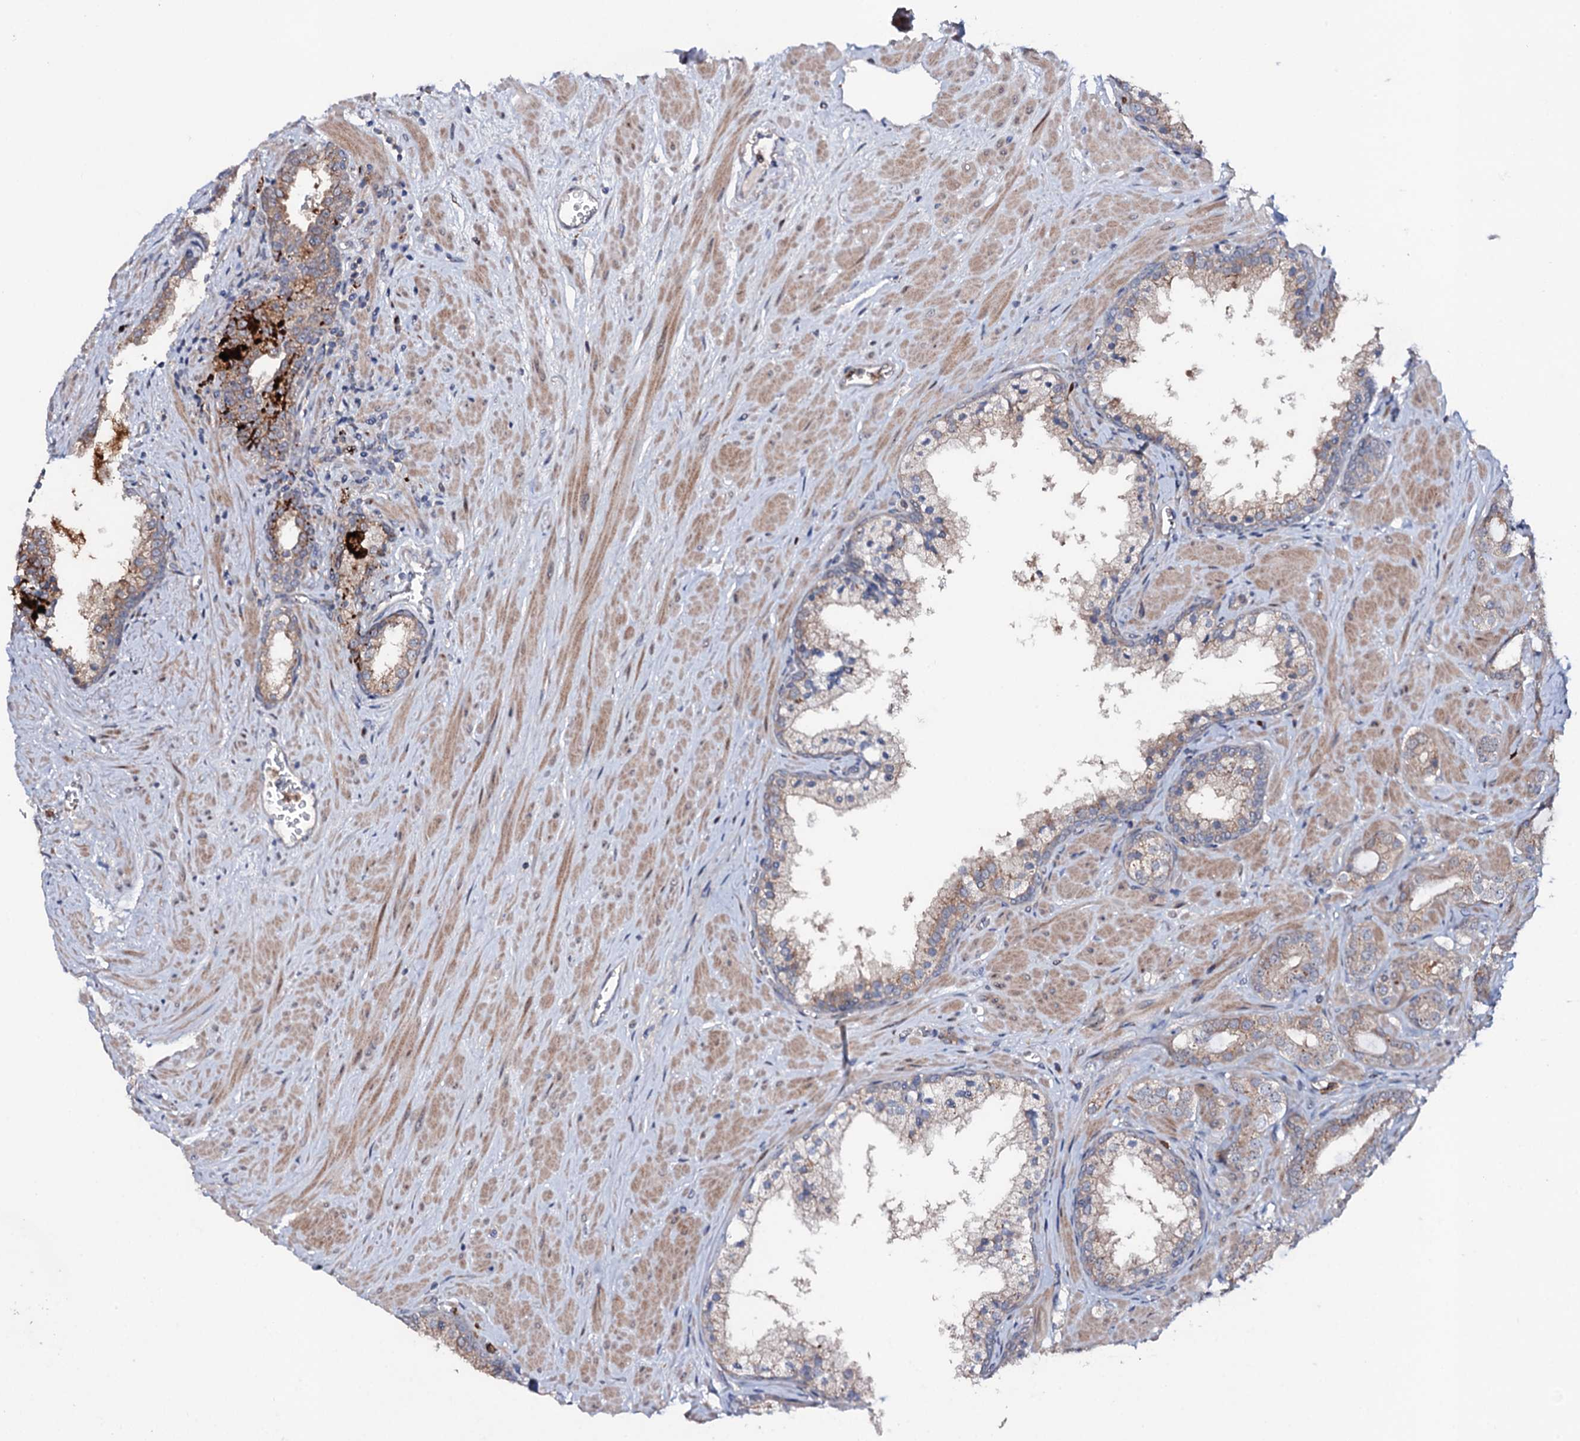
{"staining": {"intensity": "moderate", "quantity": ">75%", "location": "cytoplasmic/membranous"}, "tissue": "prostate cancer", "cell_type": "Tumor cells", "image_type": "cancer", "snomed": [{"axis": "morphology", "description": "Adenocarcinoma, High grade"}, {"axis": "topography", "description": "Prostate"}], "caption": "Human high-grade adenocarcinoma (prostate) stained with a protein marker shows moderate staining in tumor cells.", "gene": "COG6", "patient": {"sex": "male", "age": 64}}